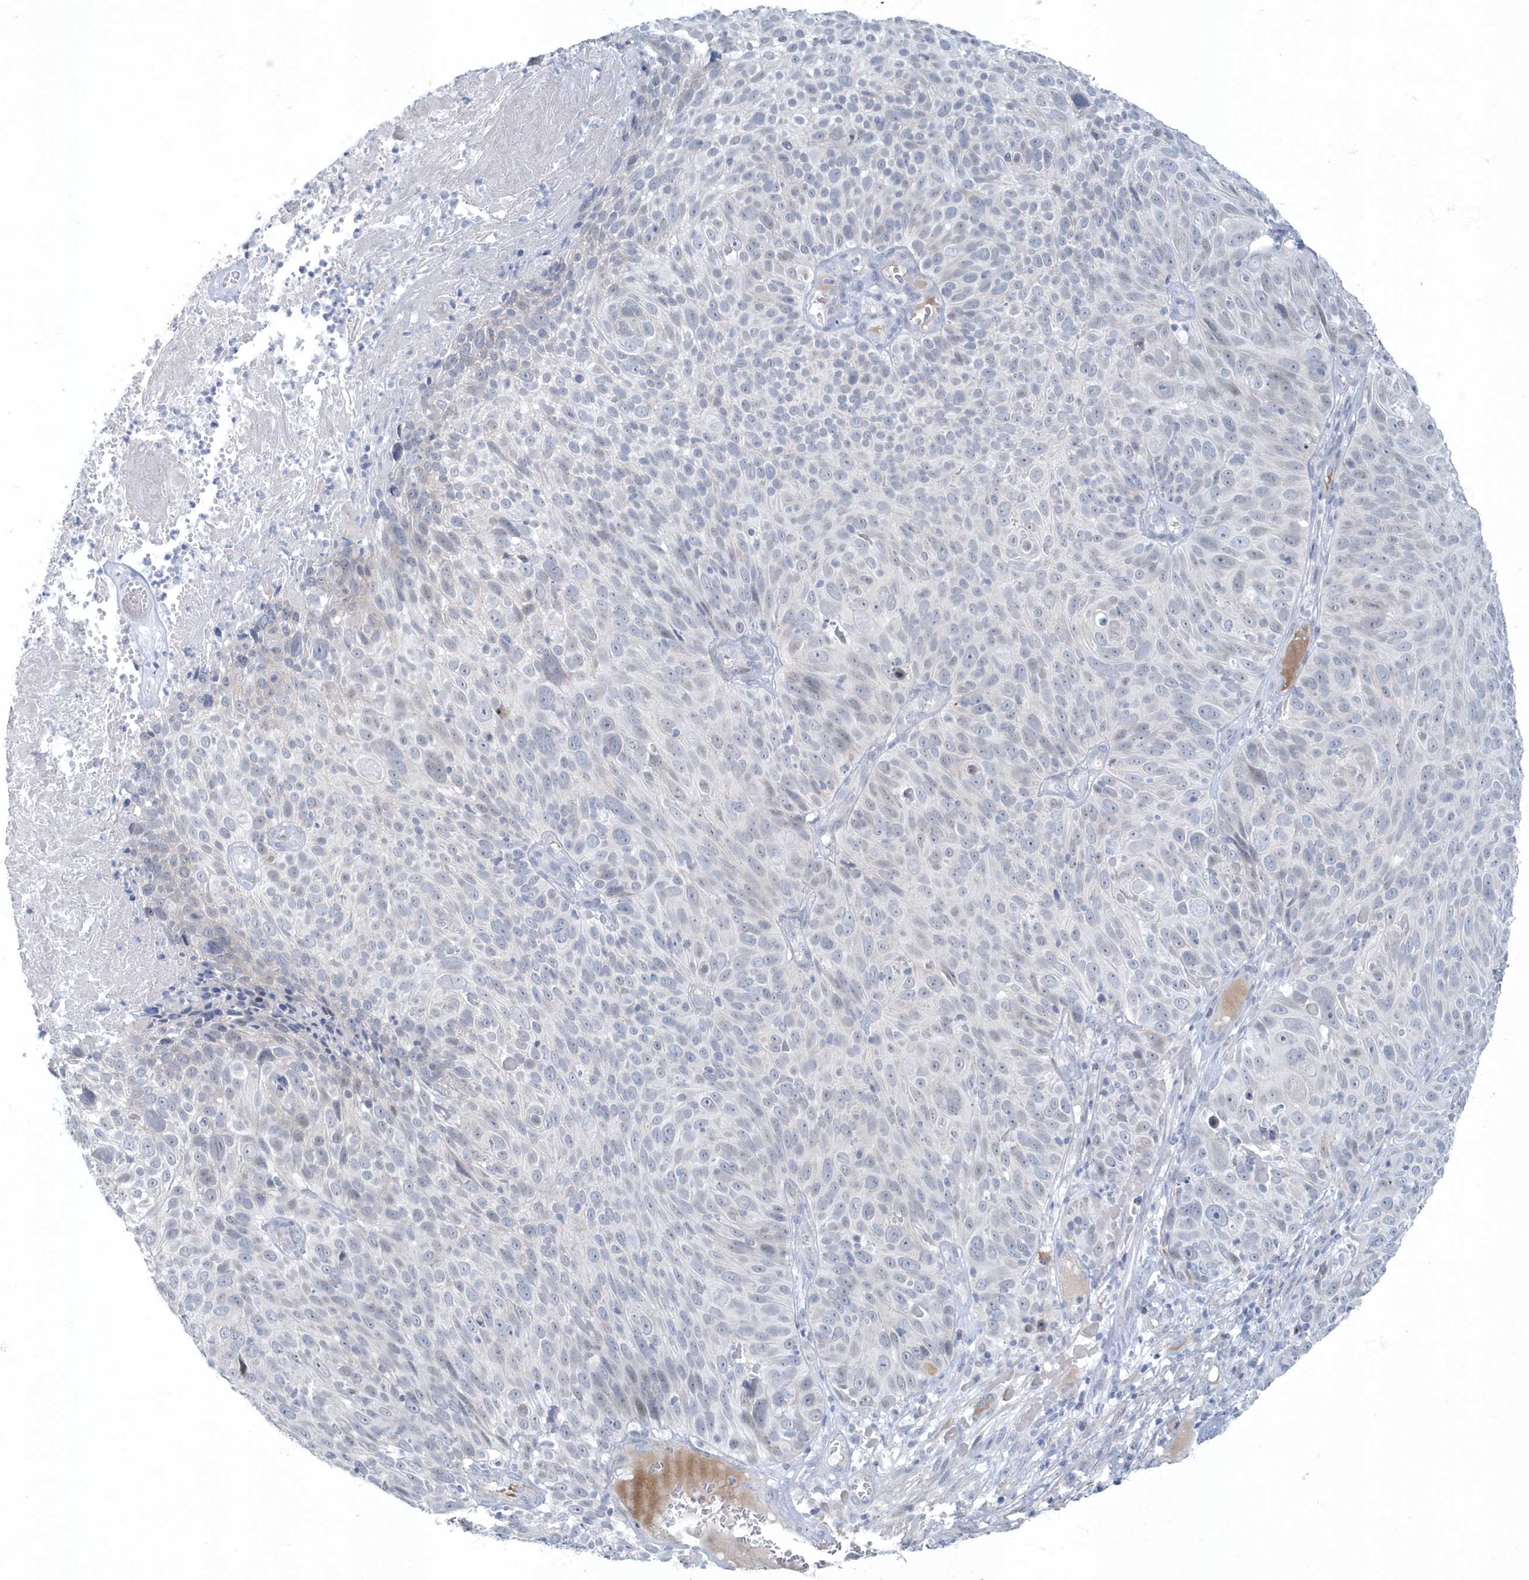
{"staining": {"intensity": "weak", "quantity": "<25%", "location": "nuclear"}, "tissue": "cervical cancer", "cell_type": "Tumor cells", "image_type": "cancer", "snomed": [{"axis": "morphology", "description": "Squamous cell carcinoma, NOS"}, {"axis": "topography", "description": "Cervix"}], "caption": "IHC of cervical cancer demonstrates no expression in tumor cells. Brightfield microscopy of immunohistochemistry stained with DAB (3,3'-diaminobenzidine) (brown) and hematoxylin (blue), captured at high magnification.", "gene": "MYOT", "patient": {"sex": "female", "age": 74}}